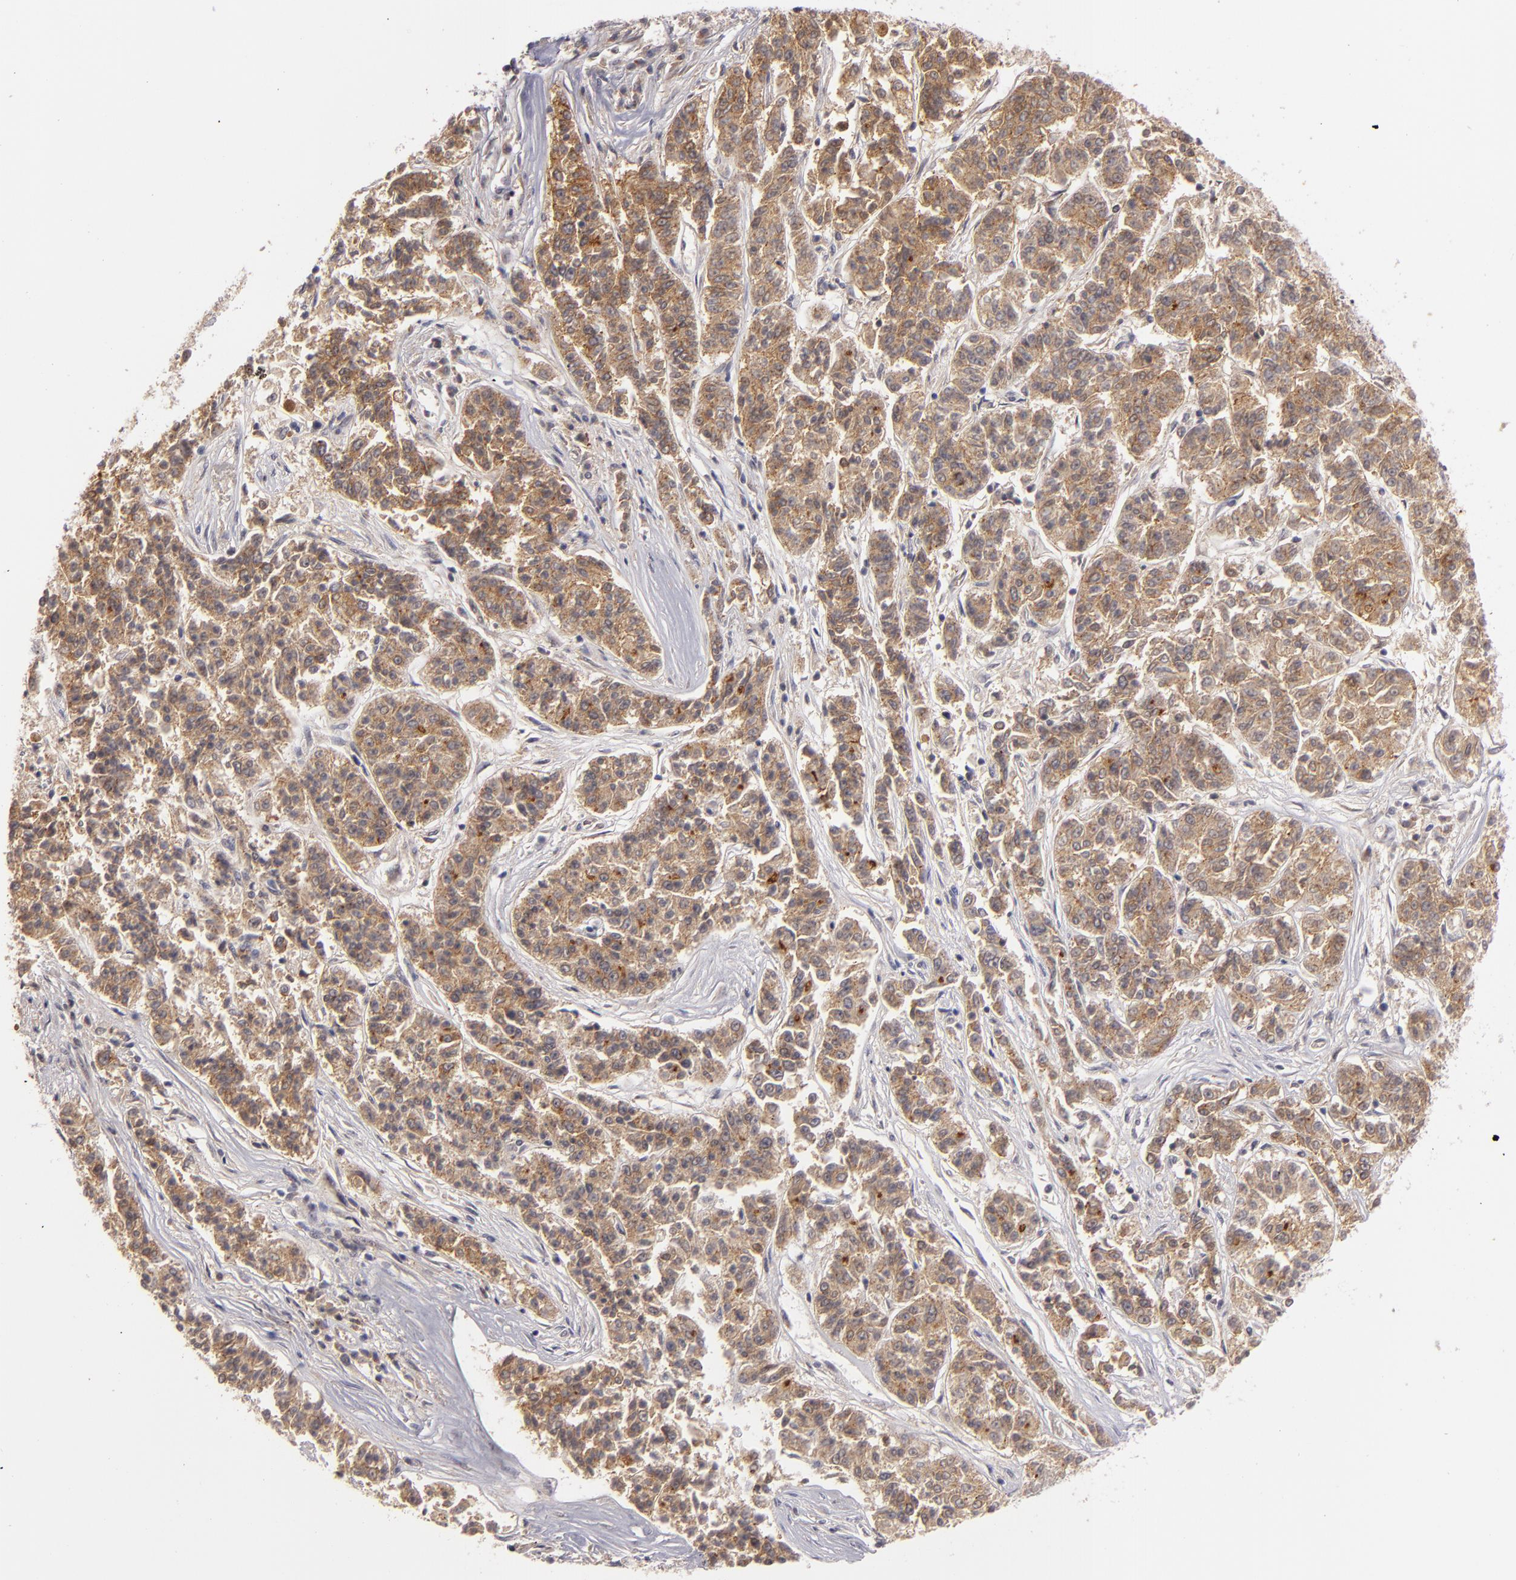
{"staining": {"intensity": "moderate", "quantity": ">75%", "location": "cytoplasmic/membranous"}, "tissue": "lung cancer", "cell_type": "Tumor cells", "image_type": "cancer", "snomed": [{"axis": "morphology", "description": "Adenocarcinoma, NOS"}, {"axis": "topography", "description": "Lung"}], "caption": "IHC photomicrograph of neoplastic tissue: adenocarcinoma (lung) stained using immunohistochemistry demonstrates medium levels of moderate protein expression localized specifically in the cytoplasmic/membranous of tumor cells, appearing as a cytoplasmic/membranous brown color.", "gene": "STX3", "patient": {"sex": "male", "age": 84}}